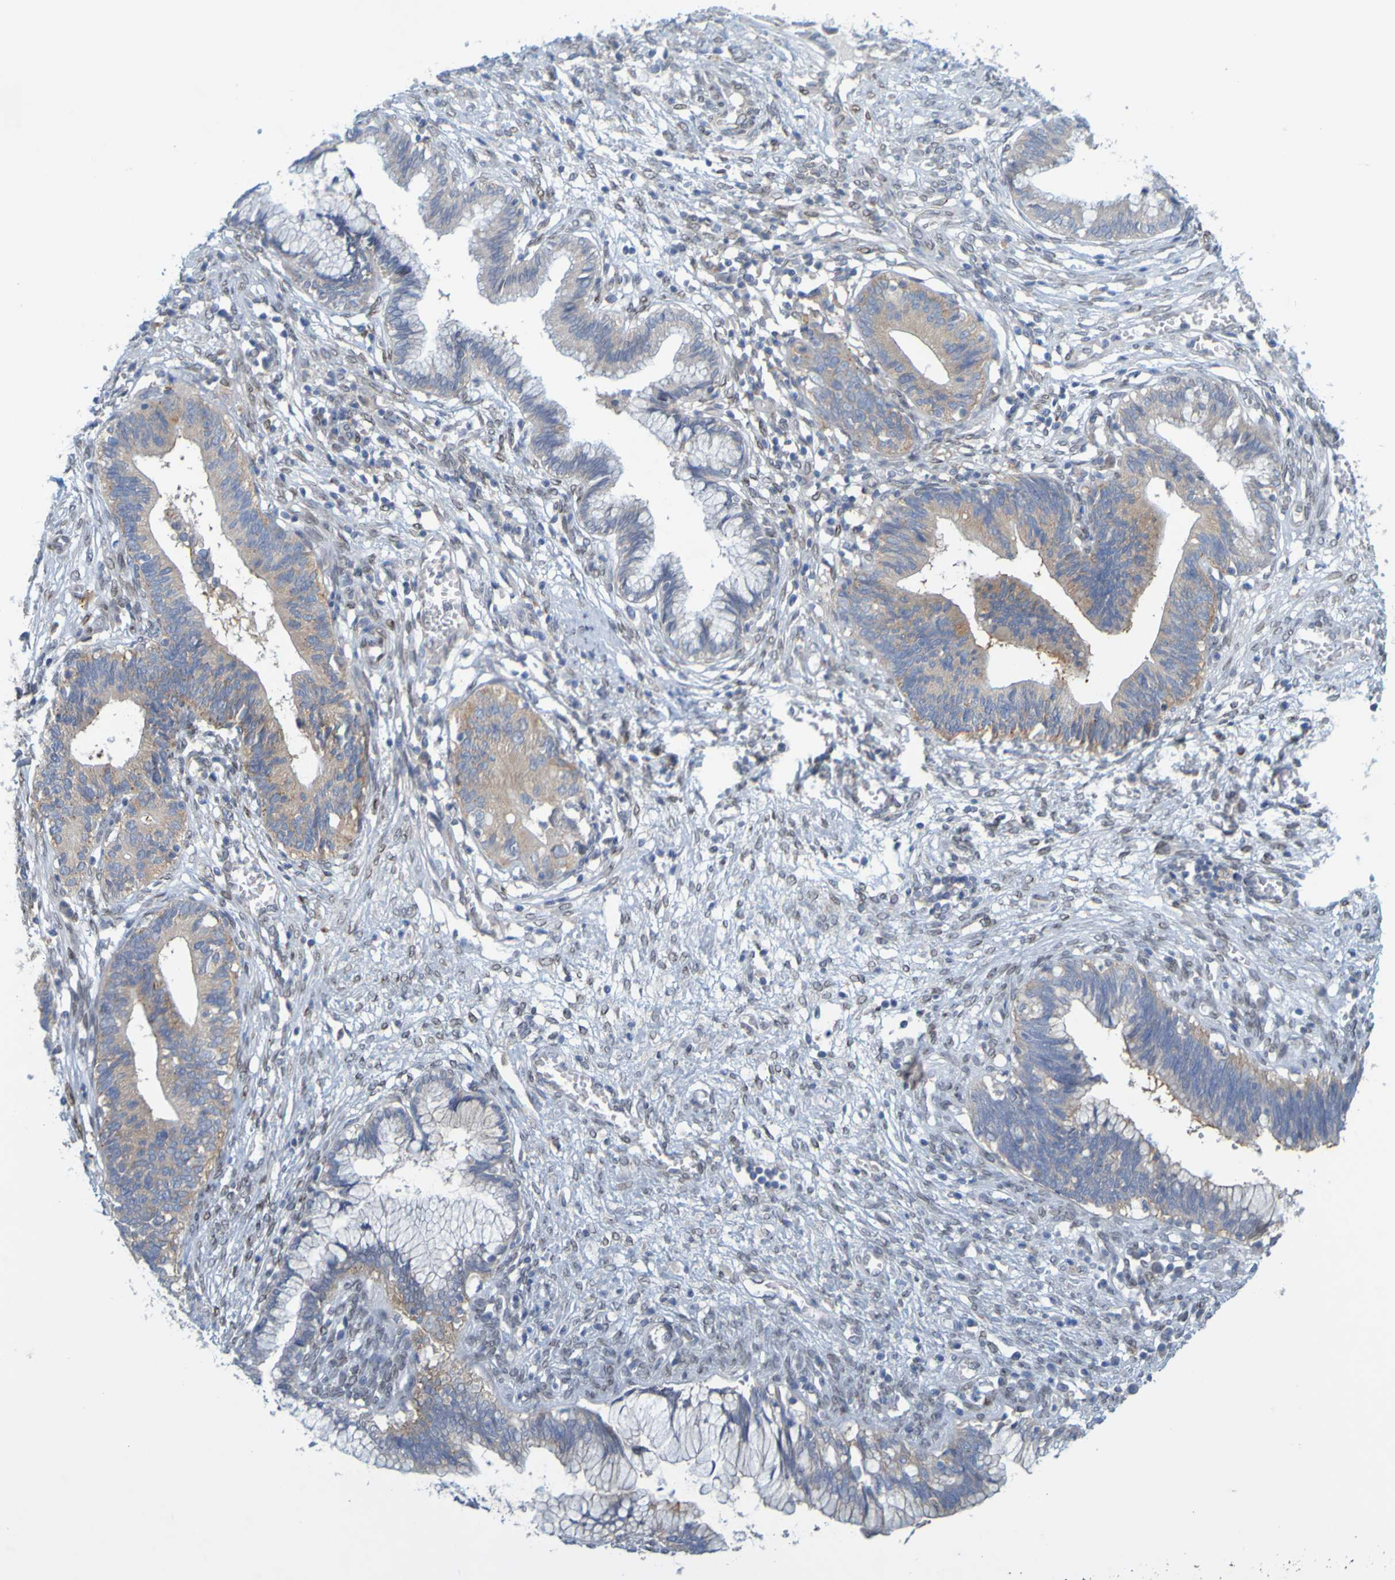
{"staining": {"intensity": "weak", "quantity": ">75%", "location": "cytoplasmic/membranous"}, "tissue": "cervical cancer", "cell_type": "Tumor cells", "image_type": "cancer", "snomed": [{"axis": "morphology", "description": "Adenocarcinoma, NOS"}, {"axis": "topography", "description": "Cervix"}], "caption": "This is an image of immunohistochemistry (IHC) staining of cervical adenocarcinoma, which shows weak staining in the cytoplasmic/membranous of tumor cells.", "gene": "MAG", "patient": {"sex": "female", "age": 44}}